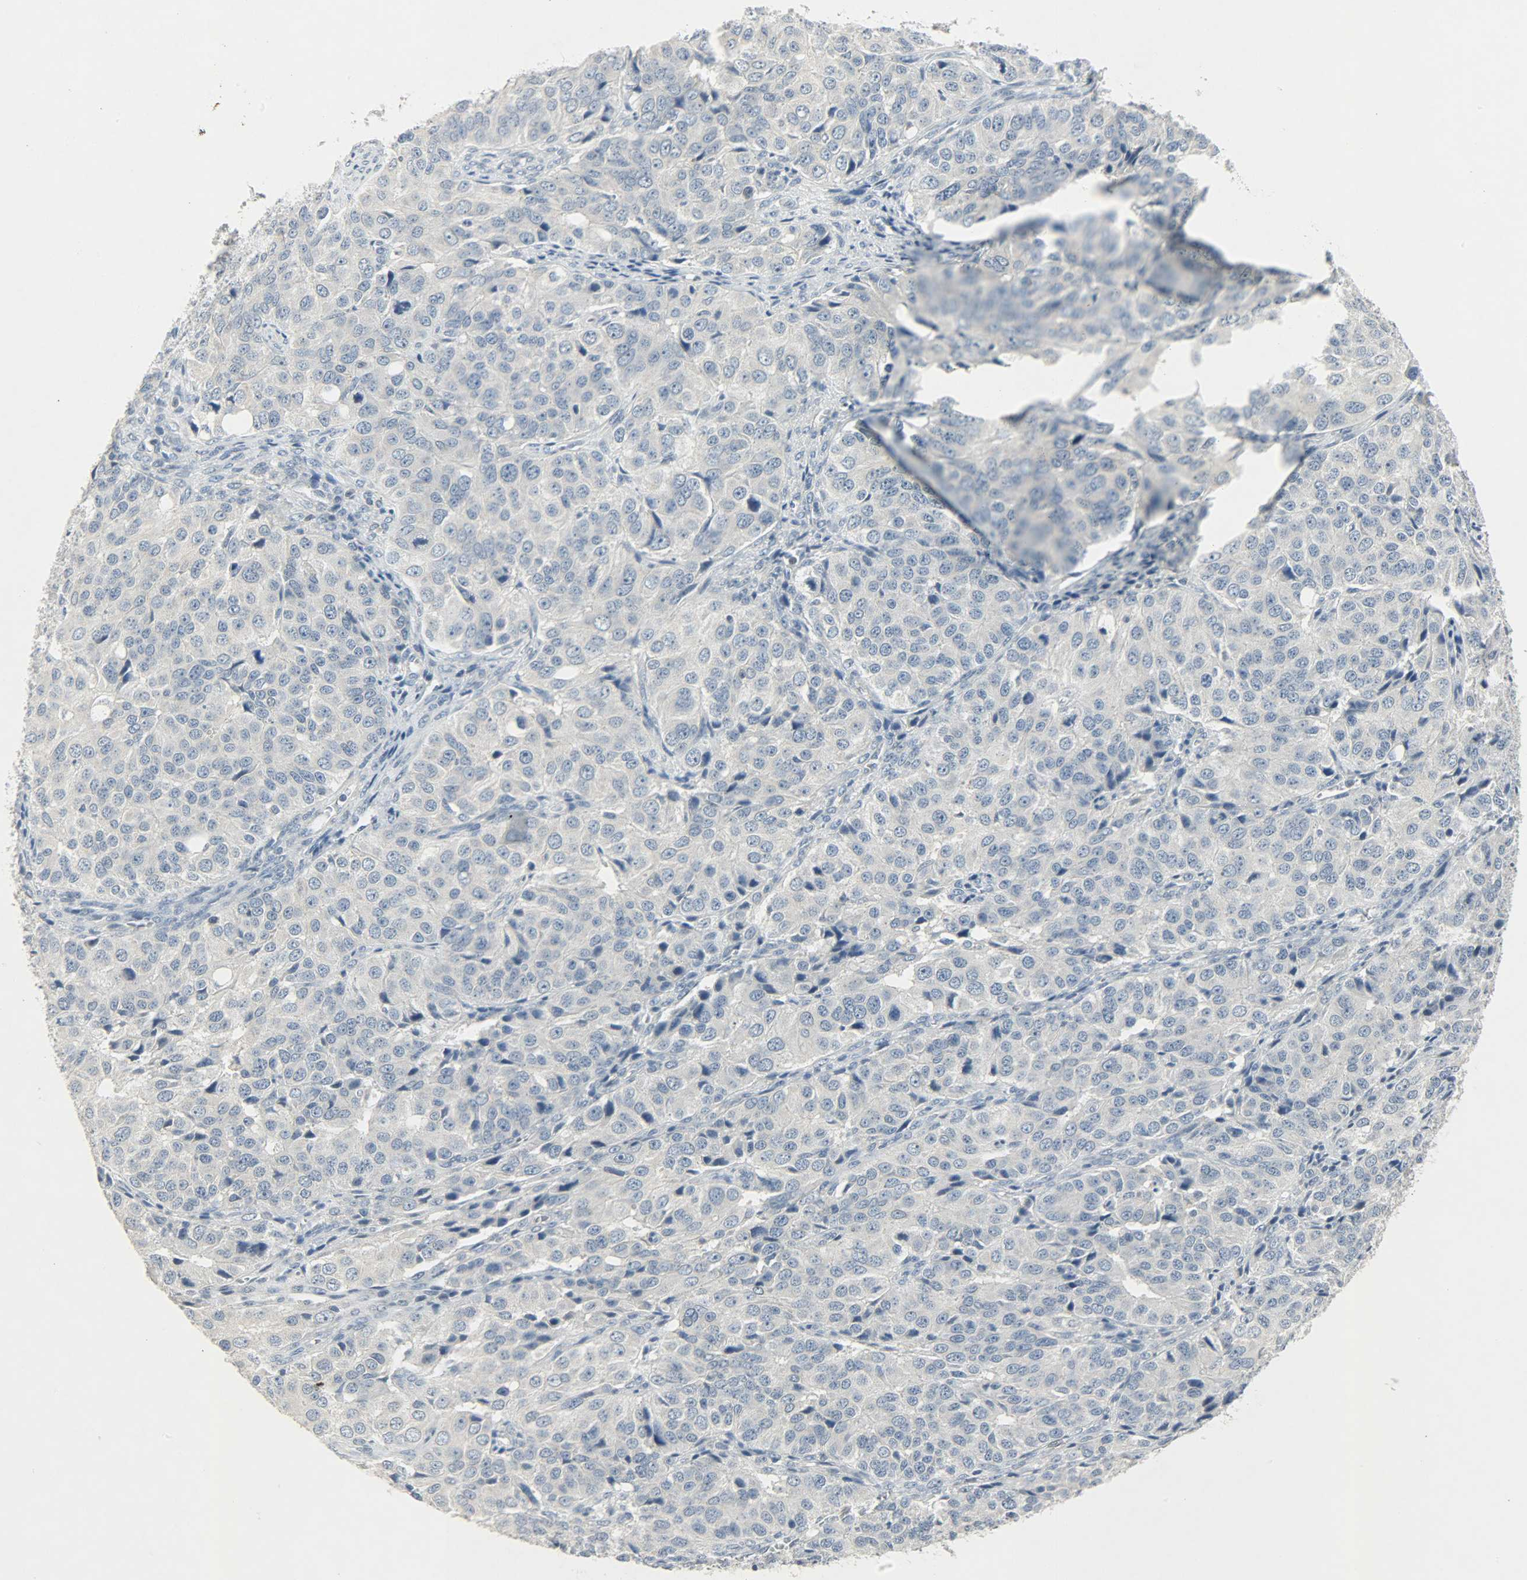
{"staining": {"intensity": "negative", "quantity": "none", "location": "none"}, "tissue": "ovarian cancer", "cell_type": "Tumor cells", "image_type": "cancer", "snomed": [{"axis": "morphology", "description": "Carcinoma, endometroid"}, {"axis": "topography", "description": "Ovary"}], "caption": "High magnification brightfield microscopy of ovarian endometroid carcinoma stained with DAB (brown) and counterstained with hematoxylin (blue): tumor cells show no significant positivity.", "gene": "CAMK4", "patient": {"sex": "female", "age": 51}}